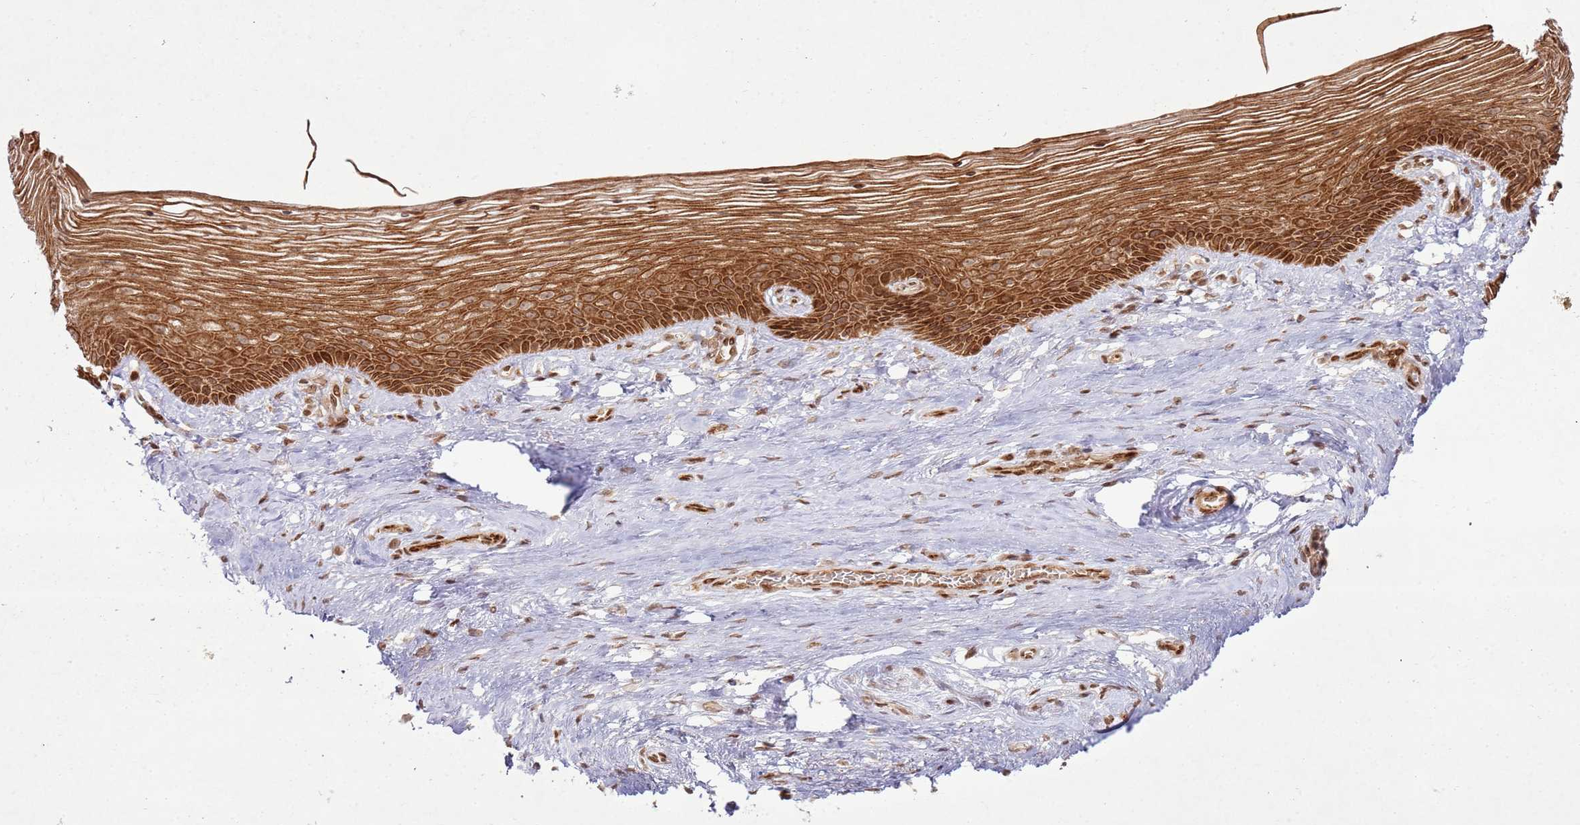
{"staining": {"intensity": "strong", "quantity": ">75%", "location": "cytoplasmic/membranous,nuclear"}, "tissue": "vagina", "cell_type": "Squamous epithelial cells", "image_type": "normal", "snomed": [{"axis": "morphology", "description": "Normal tissue, NOS"}, {"axis": "topography", "description": "Vagina"}], "caption": "DAB (3,3'-diaminobenzidine) immunohistochemical staining of benign vagina exhibits strong cytoplasmic/membranous,nuclear protein staining in approximately >75% of squamous epithelial cells.", "gene": "KLHL36", "patient": {"sex": "female", "age": 46}}